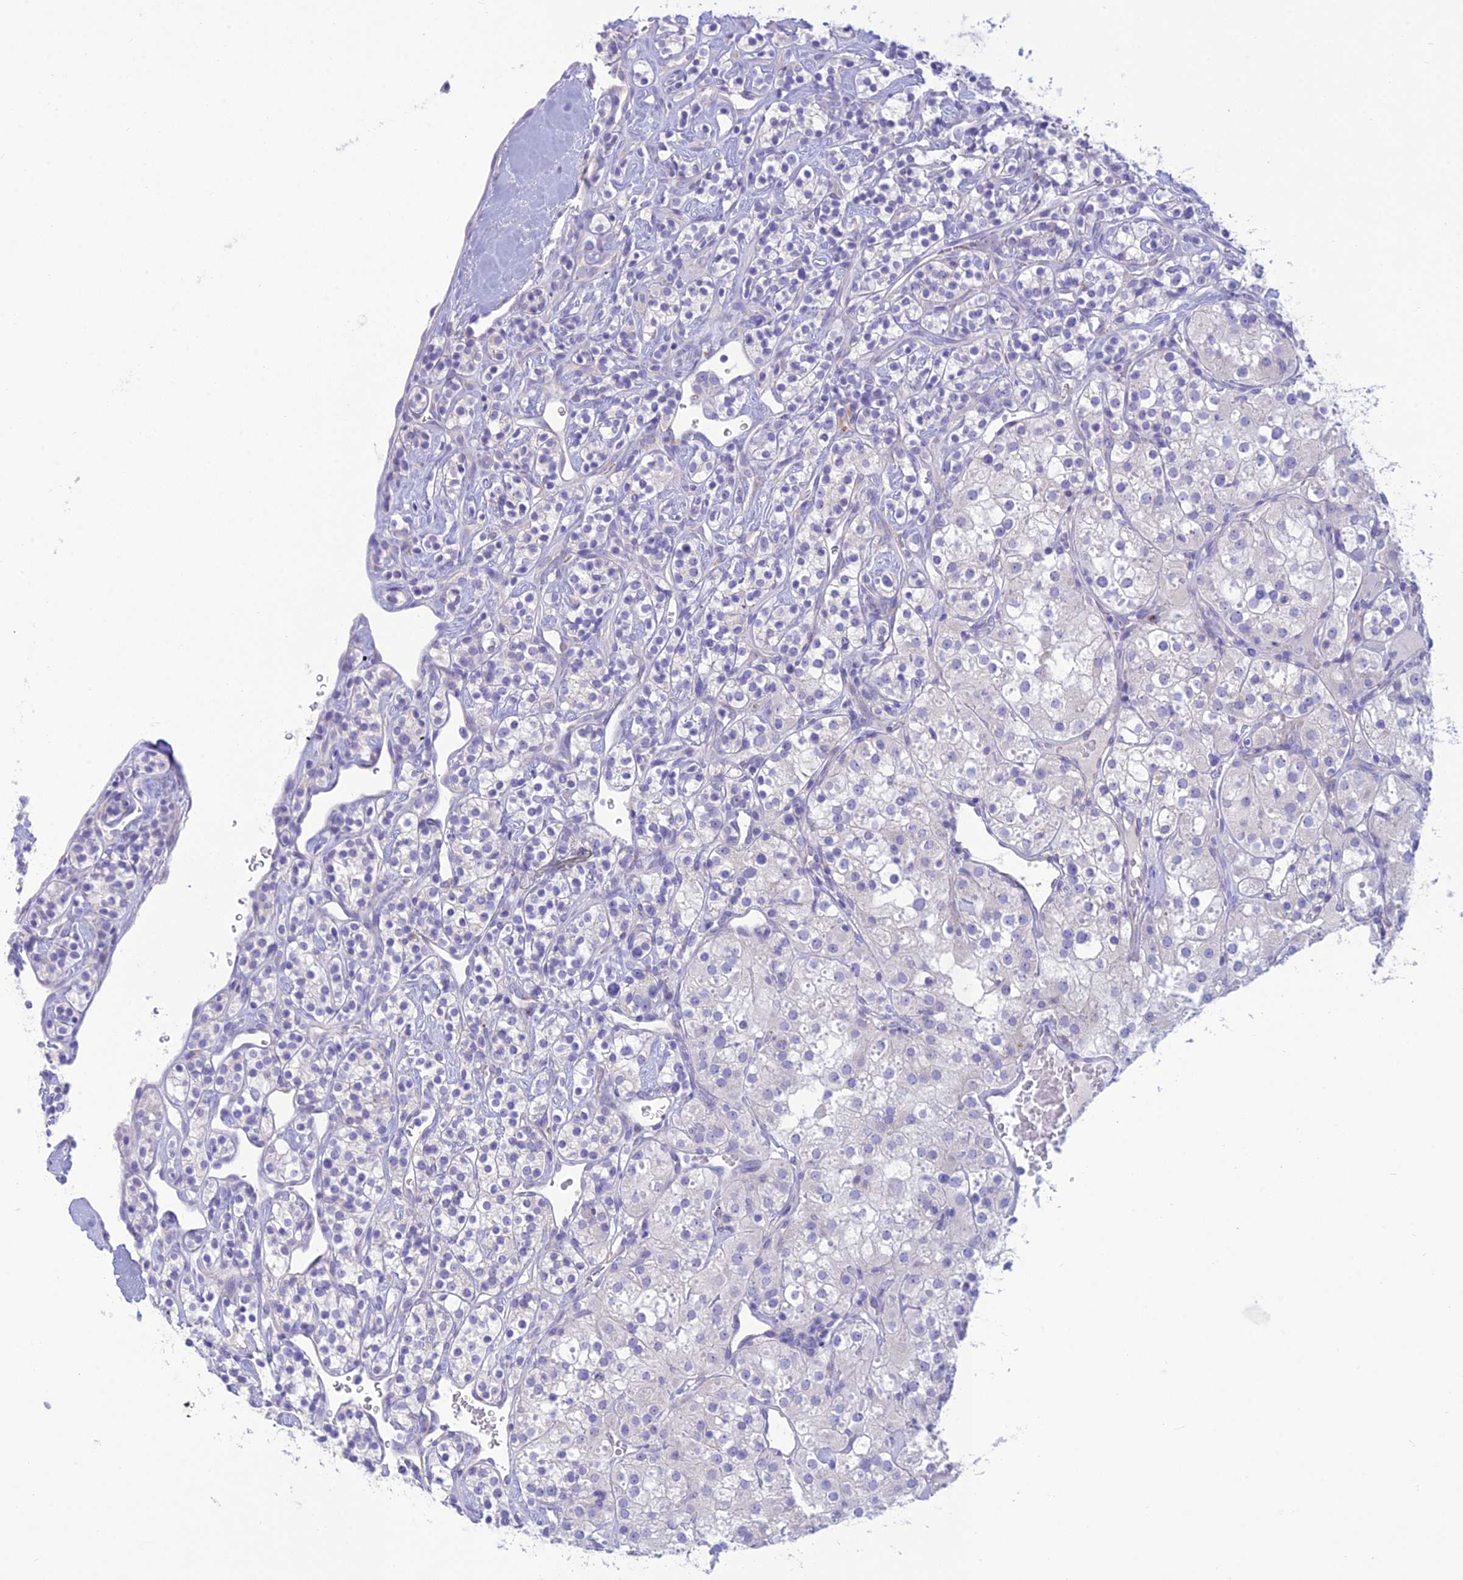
{"staining": {"intensity": "negative", "quantity": "none", "location": "none"}, "tissue": "renal cancer", "cell_type": "Tumor cells", "image_type": "cancer", "snomed": [{"axis": "morphology", "description": "Adenocarcinoma, NOS"}, {"axis": "topography", "description": "Kidney"}], "caption": "Human adenocarcinoma (renal) stained for a protein using IHC exhibits no positivity in tumor cells.", "gene": "DHDH", "patient": {"sex": "male", "age": 77}}